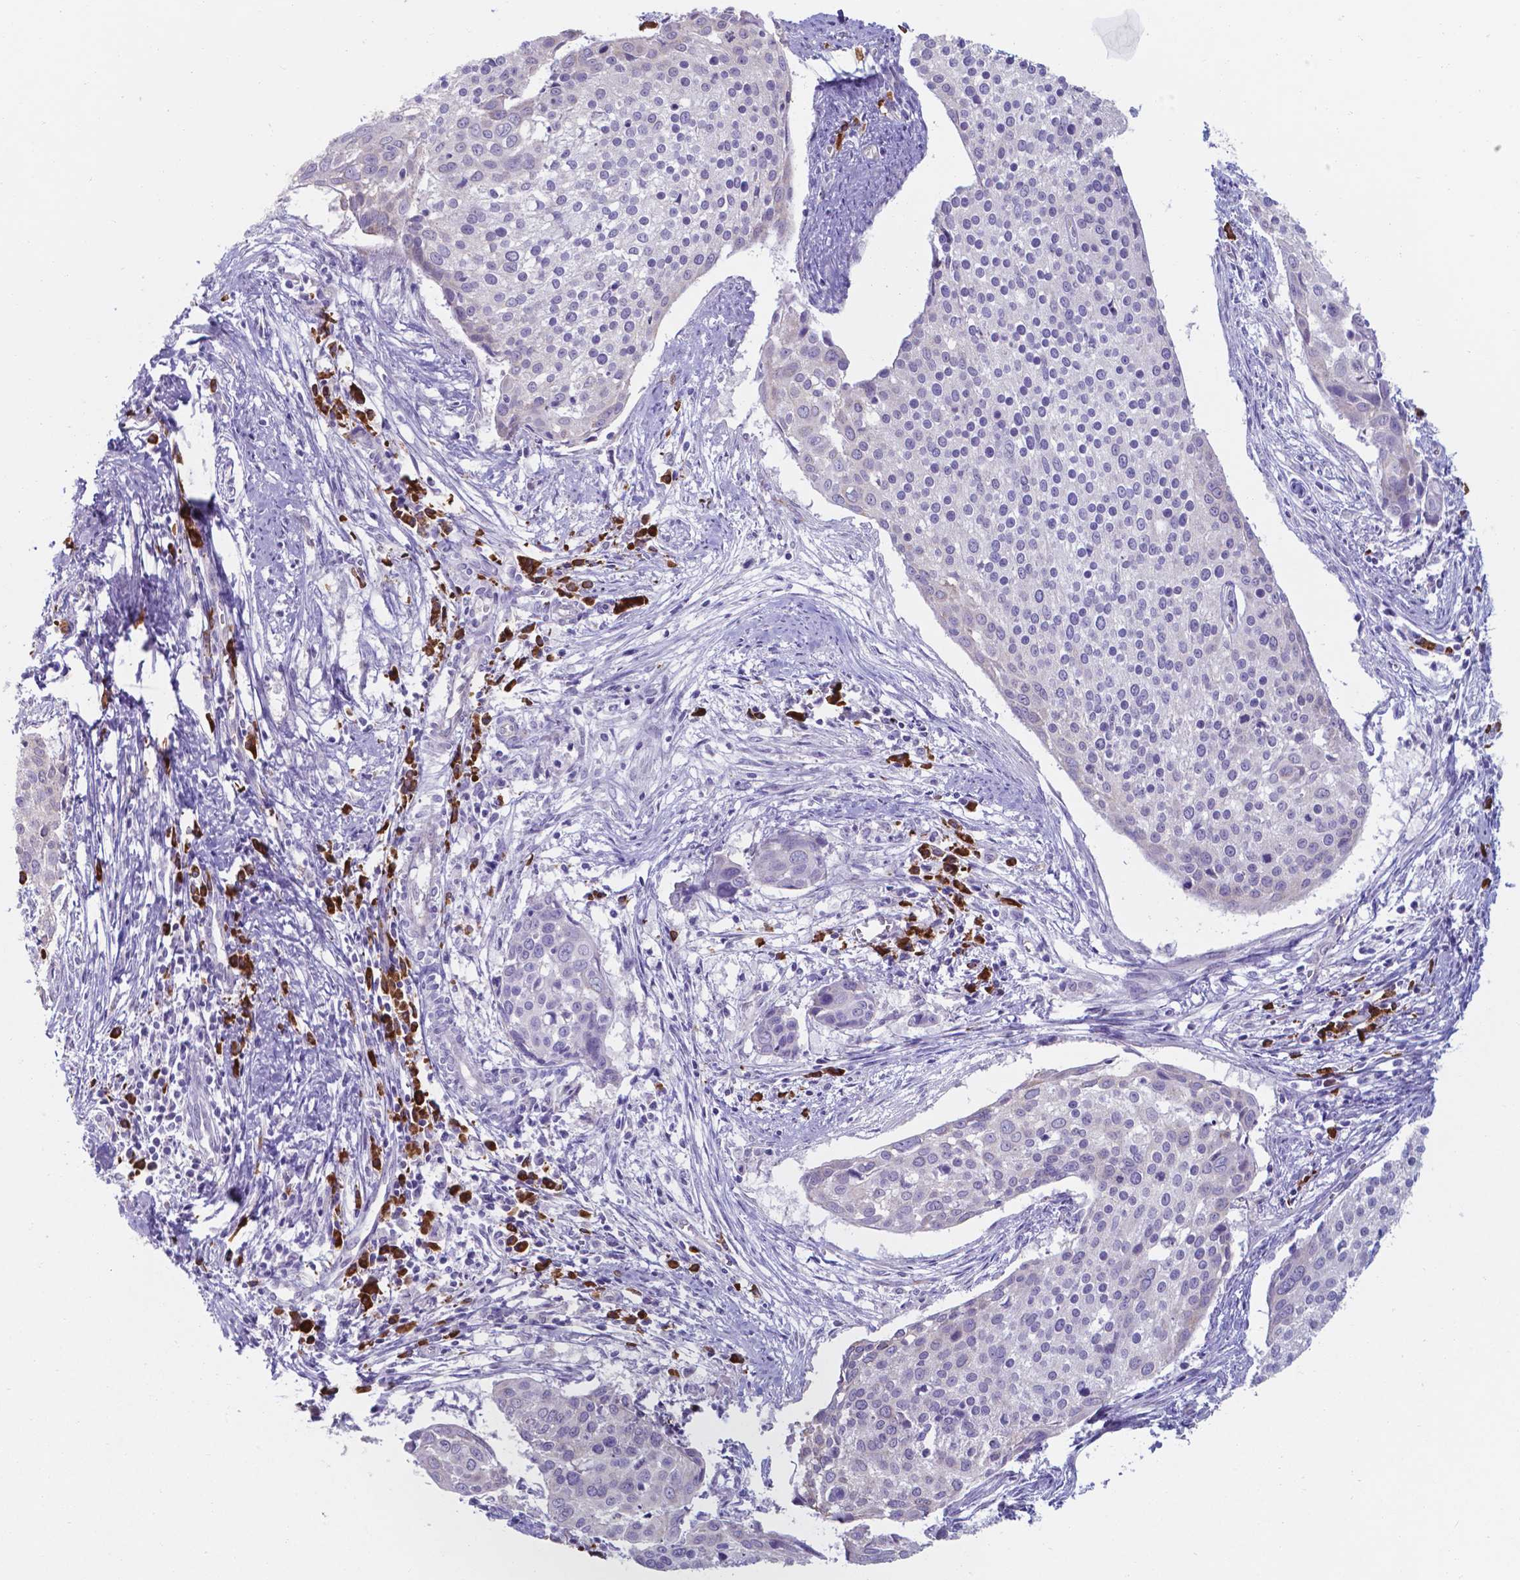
{"staining": {"intensity": "negative", "quantity": "none", "location": "none"}, "tissue": "cervical cancer", "cell_type": "Tumor cells", "image_type": "cancer", "snomed": [{"axis": "morphology", "description": "Squamous cell carcinoma, NOS"}, {"axis": "topography", "description": "Cervix"}], "caption": "High magnification brightfield microscopy of cervical squamous cell carcinoma stained with DAB (brown) and counterstained with hematoxylin (blue): tumor cells show no significant positivity. (DAB immunohistochemistry (IHC), high magnification).", "gene": "UBE2J1", "patient": {"sex": "female", "age": 39}}